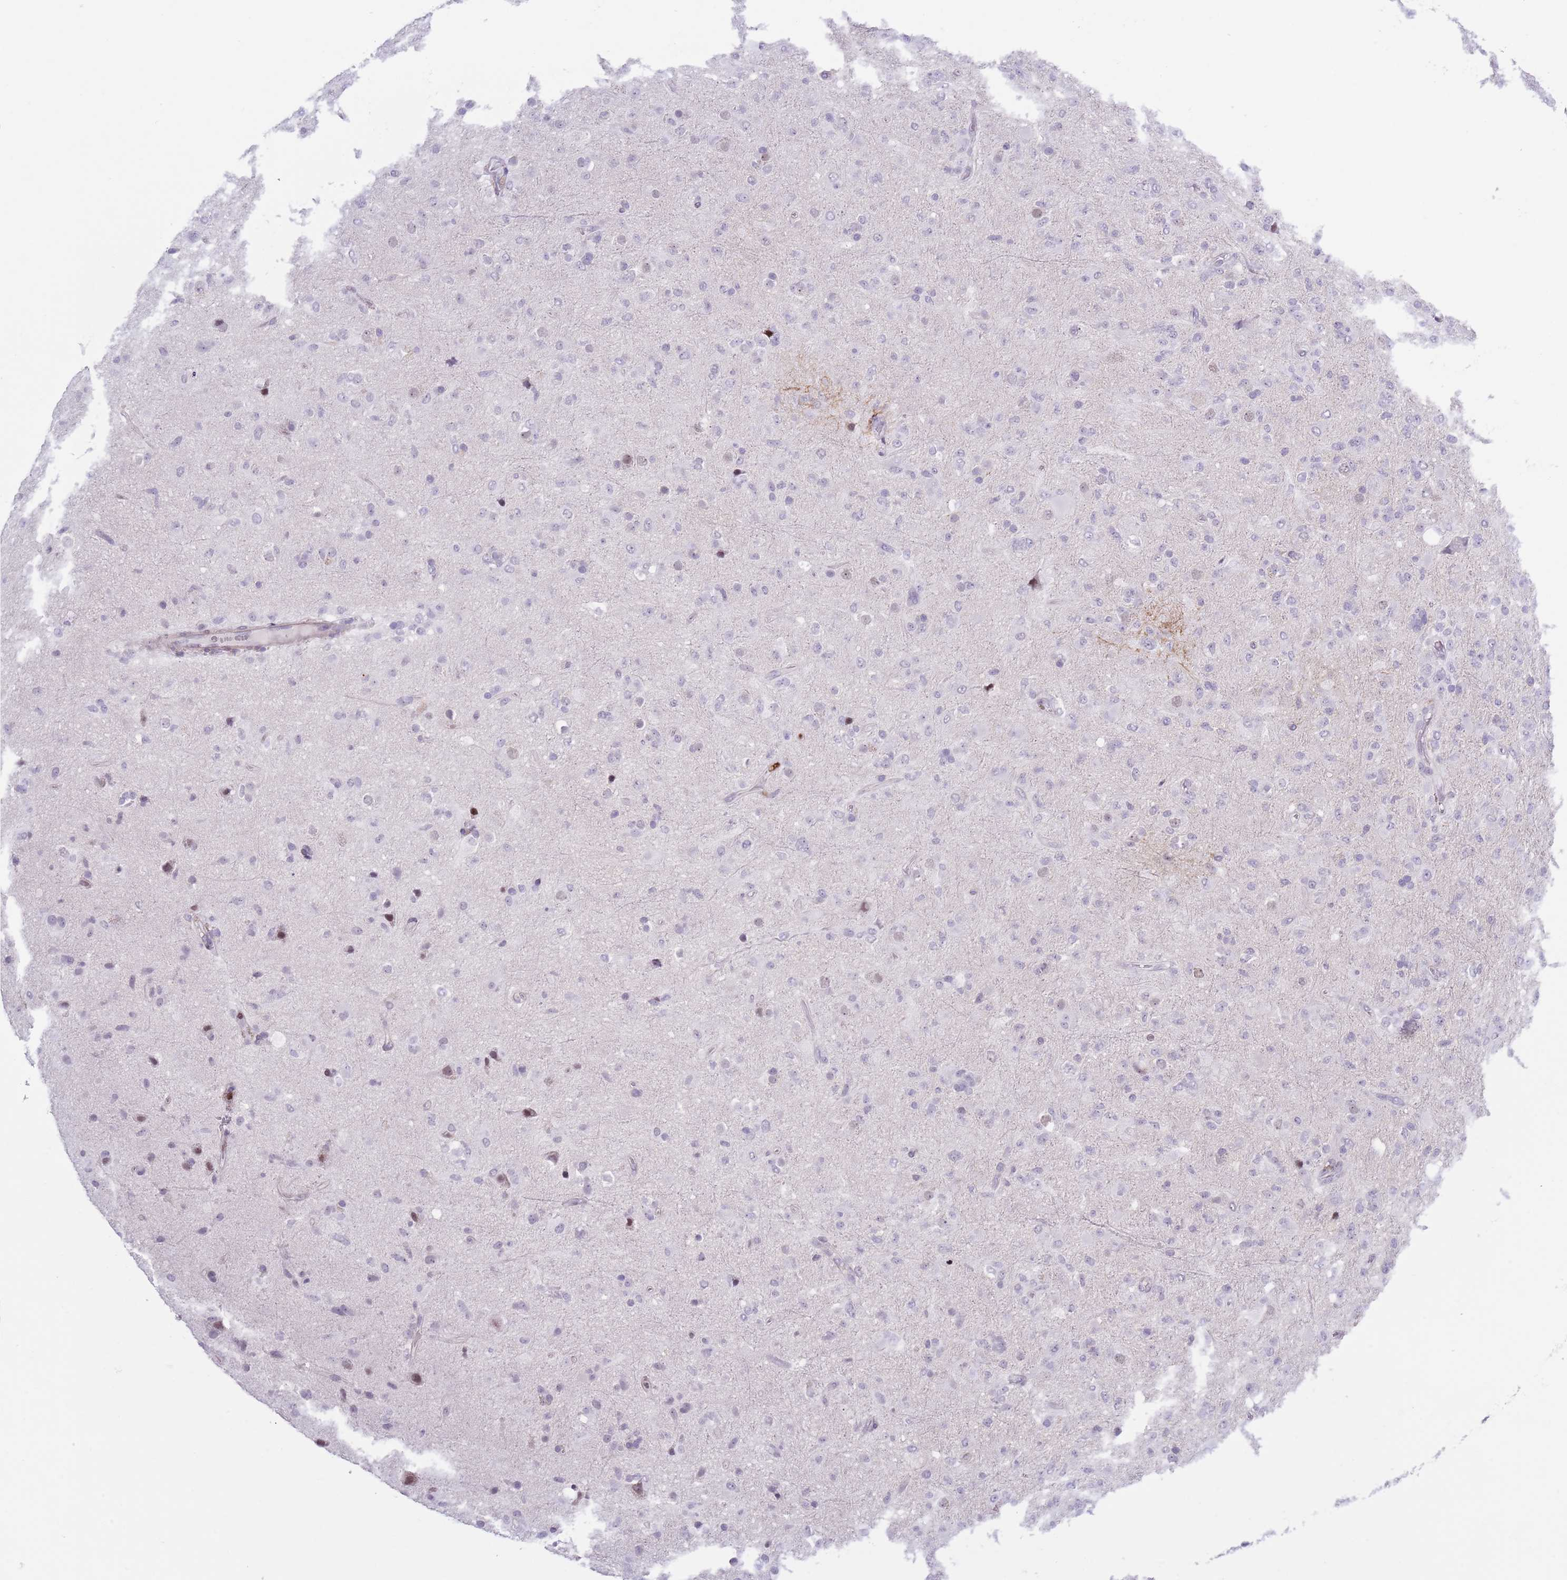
{"staining": {"intensity": "negative", "quantity": "none", "location": "none"}, "tissue": "glioma", "cell_type": "Tumor cells", "image_type": "cancer", "snomed": [{"axis": "morphology", "description": "Glioma, malignant, Low grade"}, {"axis": "topography", "description": "Brain"}], "caption": "The photomicrograph demonstrates no significant expression in tumor cells of glioma. (Stains: DAB (3,3'-diaminobenzidine) immunohistochemistry with hematoxylin counter stain, Microscopy: brightfield microscopy at high magnification).", "gene": "MFSD10", "patient": {"sex": "male", "age": 65}}